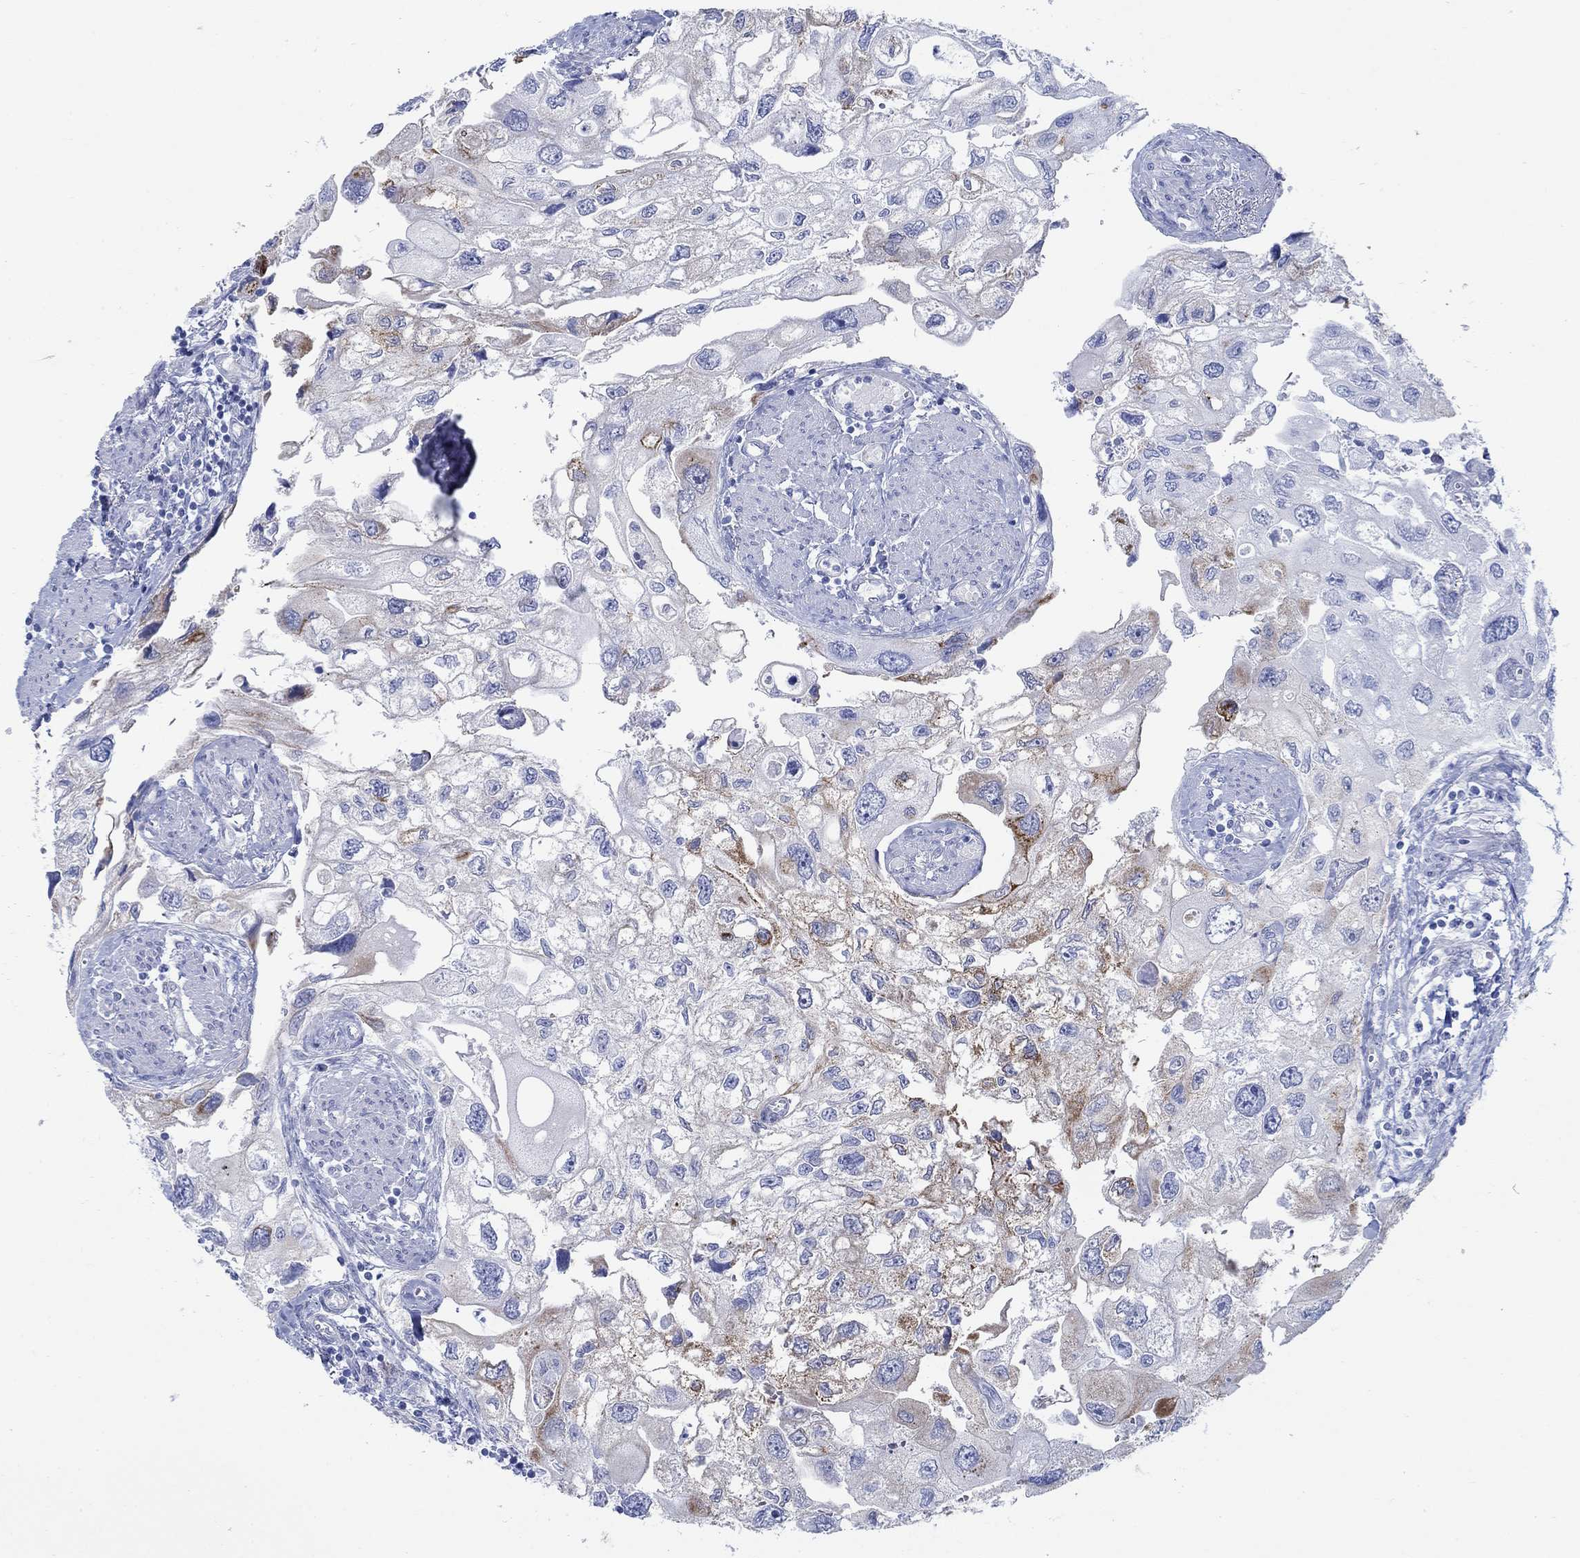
{"staining": {"intensity": "moderate", "quantity": "25%-75%", "location": "cytoplasmic/membranous"}, "tissue": "urothelial cancer", "cell_type": "Tumor cells", "image_type": "cancer", "snomed": [{"axis": "morphology", "description": "Urothelial carcinoma, High grade"}, {"axis": "topography", "description": "Urinary bladder"}], "caption": "Protein staining by IHC shows moderate cytoplasmic/membranous staining in about 25%-75% of tumor cells in urothelial carcinoma (high-grade). The staining is performed using DAB brown chromogen to label protein expression. The nuclei are counter-stained blue using hematoxylin.", "gene": "ZDHHC14", "patient": {"sex": "male", "age": 59}}